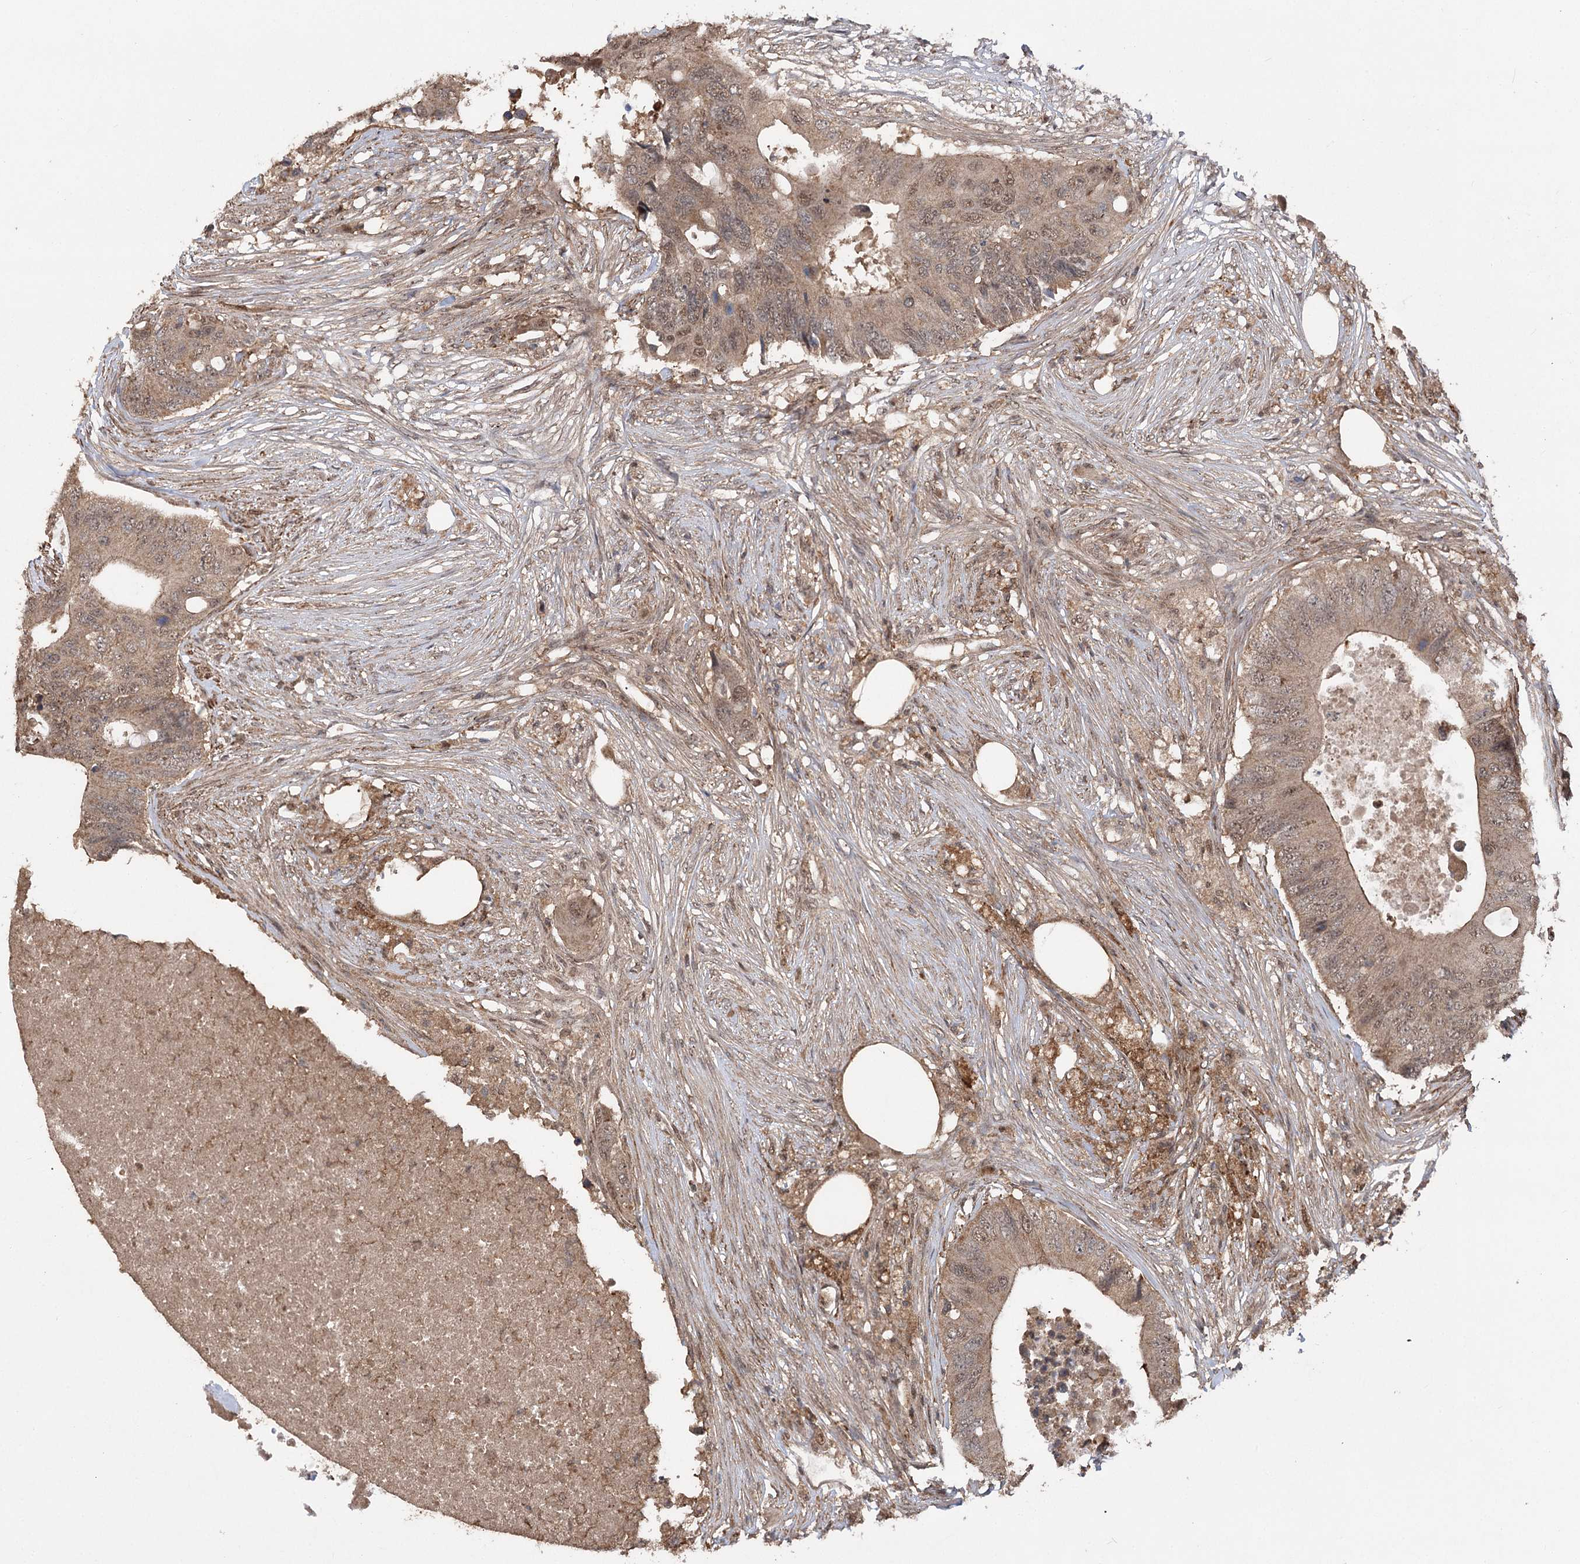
{"staining": {"intensity": "moderate", "quantity": ">75%", "location": "cytoplasmic/membranous,nuclear"}, "tissue": "colorectal cancer", "cell_type": "Tumor cells", "image_type": "cancer", "snomed": [{"axis": "morphology", "description": "Adenocarcinoma, NOS"}, {"axis": "topography", "description": "Colon"}], "caption": "Colorectal adenocarcinoma stained with DAB (3,3'-diaminobenzidine) immunohistochemistry displays medium levels of moderate cytoplasmic/membranous and nuclear expression in approximately >75% of tumor cells. The staining was performed using DAB, with brown indicating positive protein expression. Nuclei are stained blue with hematoxylin.", "gene": "TENM2", "patient": {"sex": "male", "age": 71}}